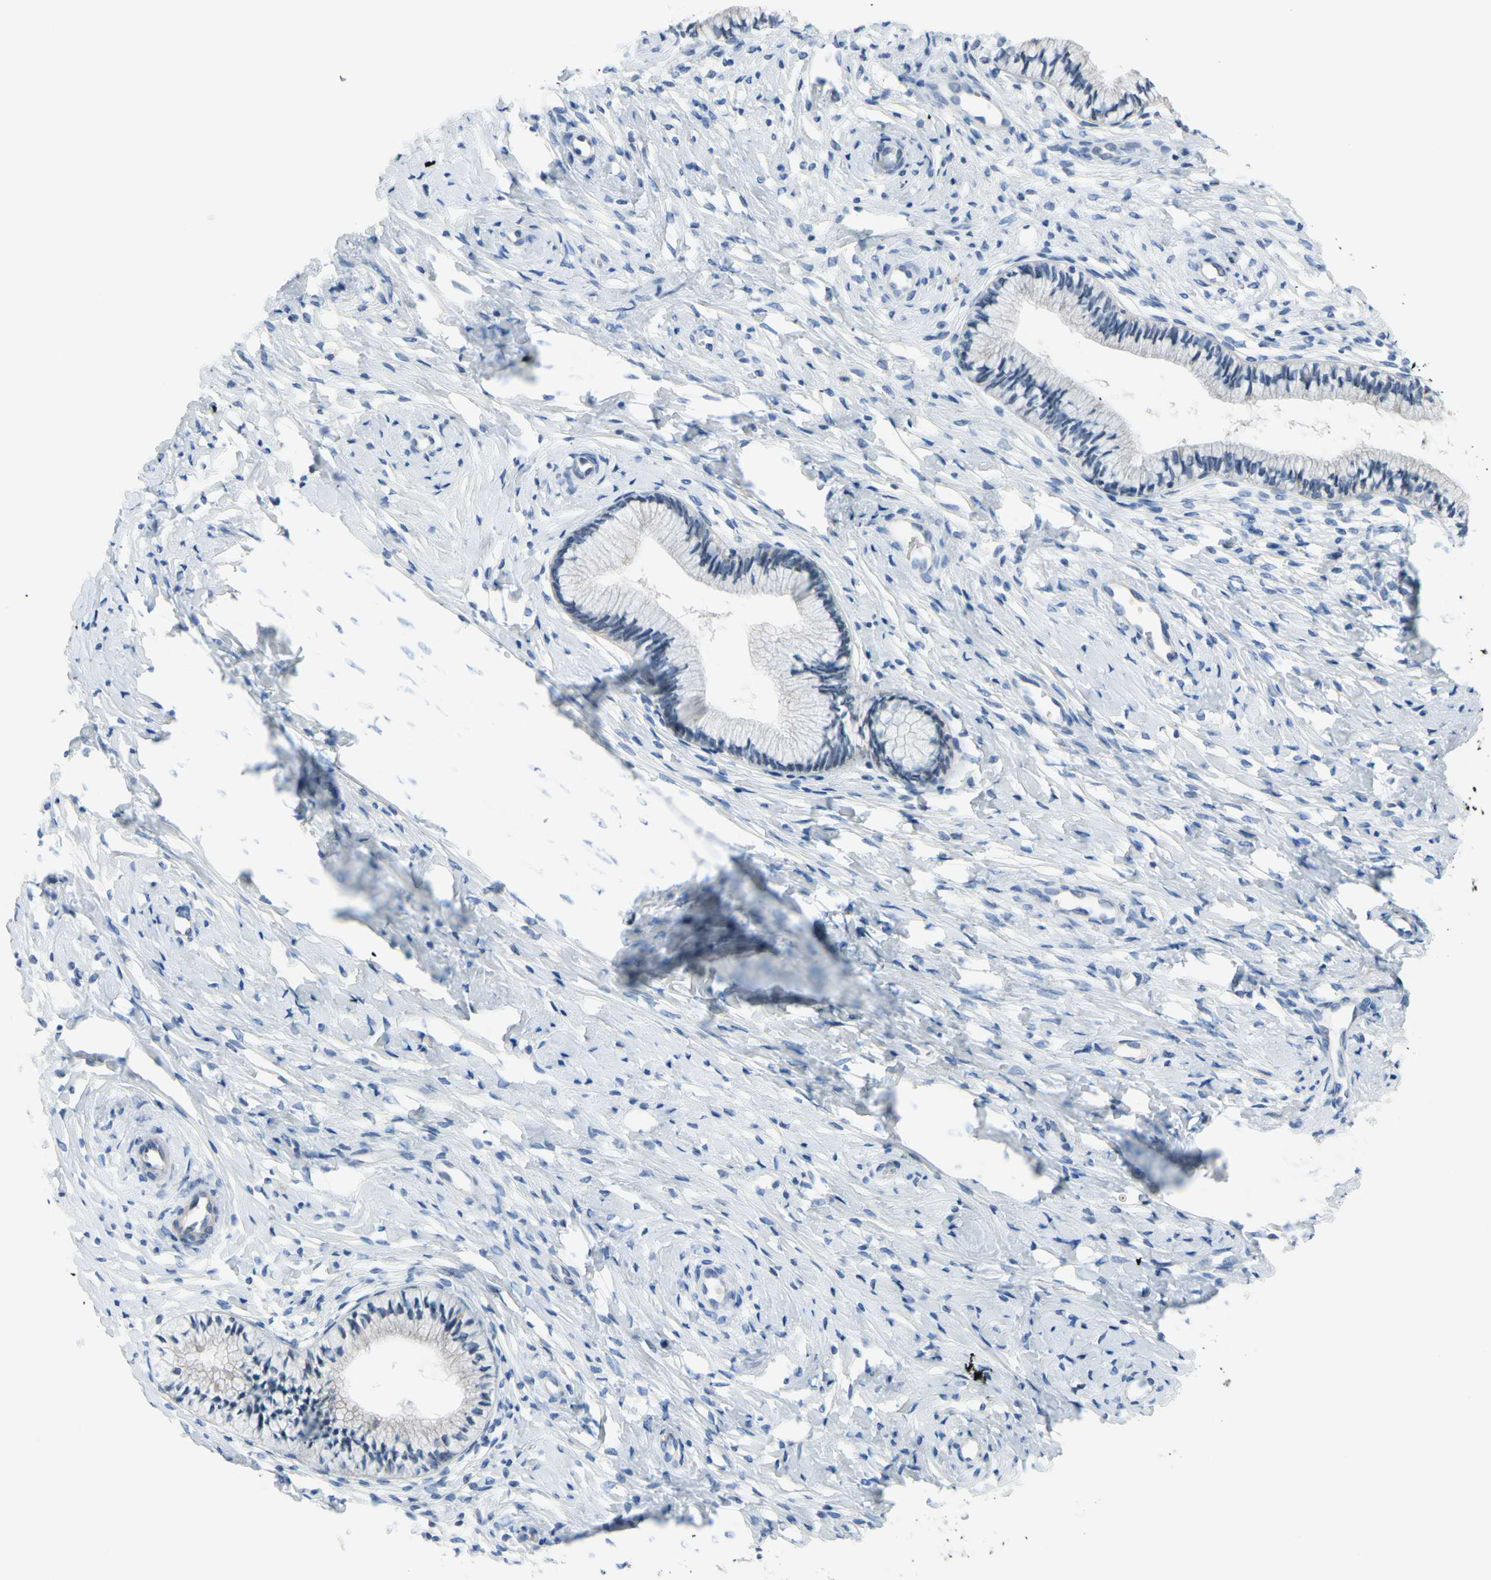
{"staining": {"intensity": "weak", "quantity": "25%-75%", "location": "cytoplasmic/membranous"}, "tissue": "cervix", "cell_type": "Glandular cells", "image_type": "normal", "snomed": [{"axis": "morphology", "description": "Normal tissue, NOS"}, {"axis": "topography", "description": "Cervix"}], "caption": "This image displays normal cervix stained with immunohistochemistry (IHC) to label a protein in brown. The cytoplasmic/membranous of glandular cells show weak positivity for the protein. Nuclei are counter-stained blue.", "gene": "FCER2", "patient": {"sex": "female", "age": 46}}